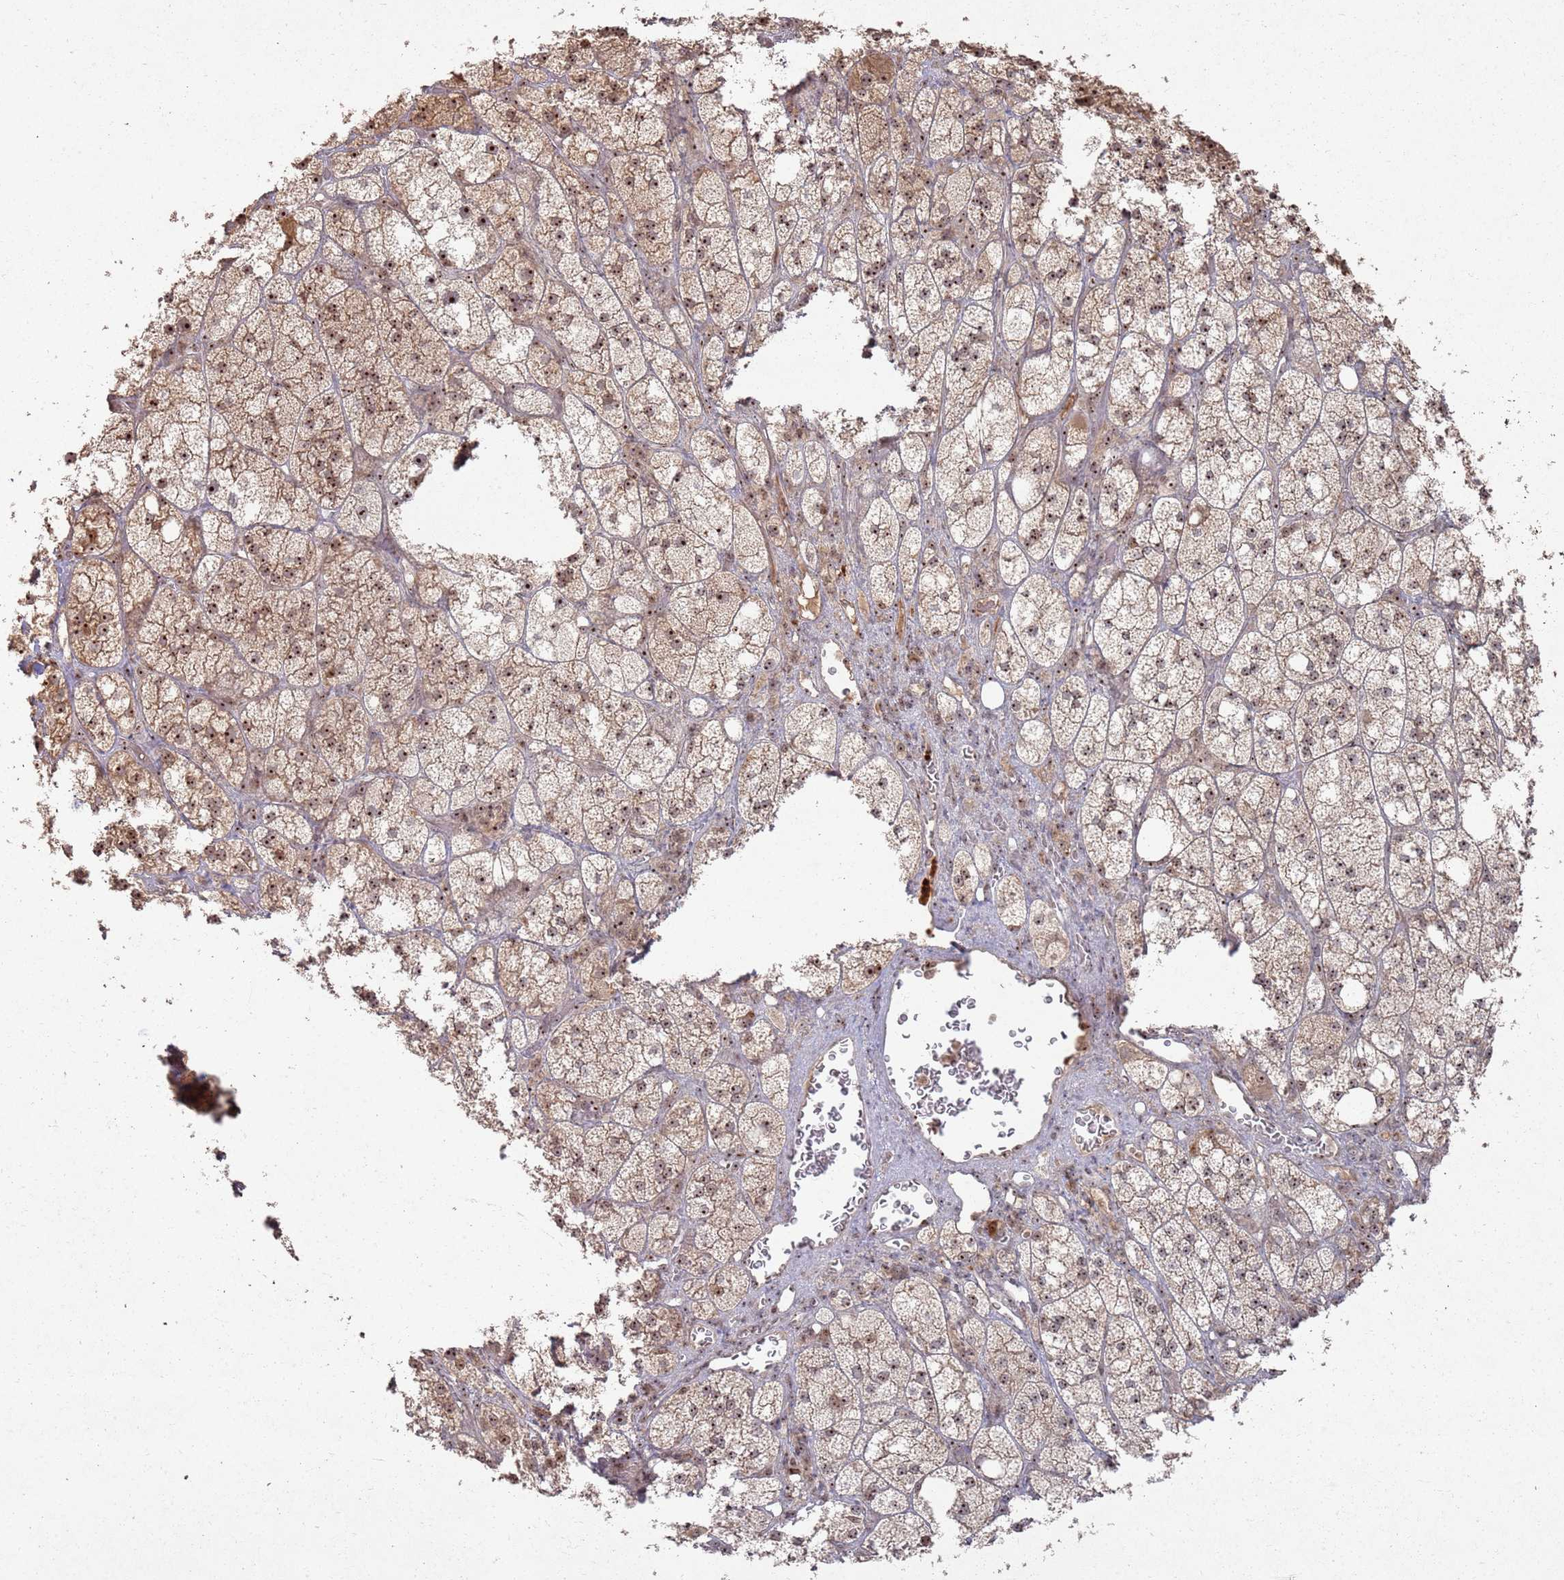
{"staining": {"intensity": "moderate", "quantity": "25%-75%", "location": "cytoplasmic/membranous,nuclear"}, "tissue": "adrenal gland", "cell_type": "Glandular cells", "image_type": "normal", "snomed": [{"axis": "morphology", "description": "Normal tissue, NOS"}, {"axis": "topography", "description": "Adrenal gland"}], "caption": "Brown immunohistochemical staining in benign human adrenal gland shows moderate cytoplasmic/membranous,nuclear expression in approximately 25%-75% of glandular cells.", "gene": "UTP11", "patient": {"sex": "male", "age": 61}}